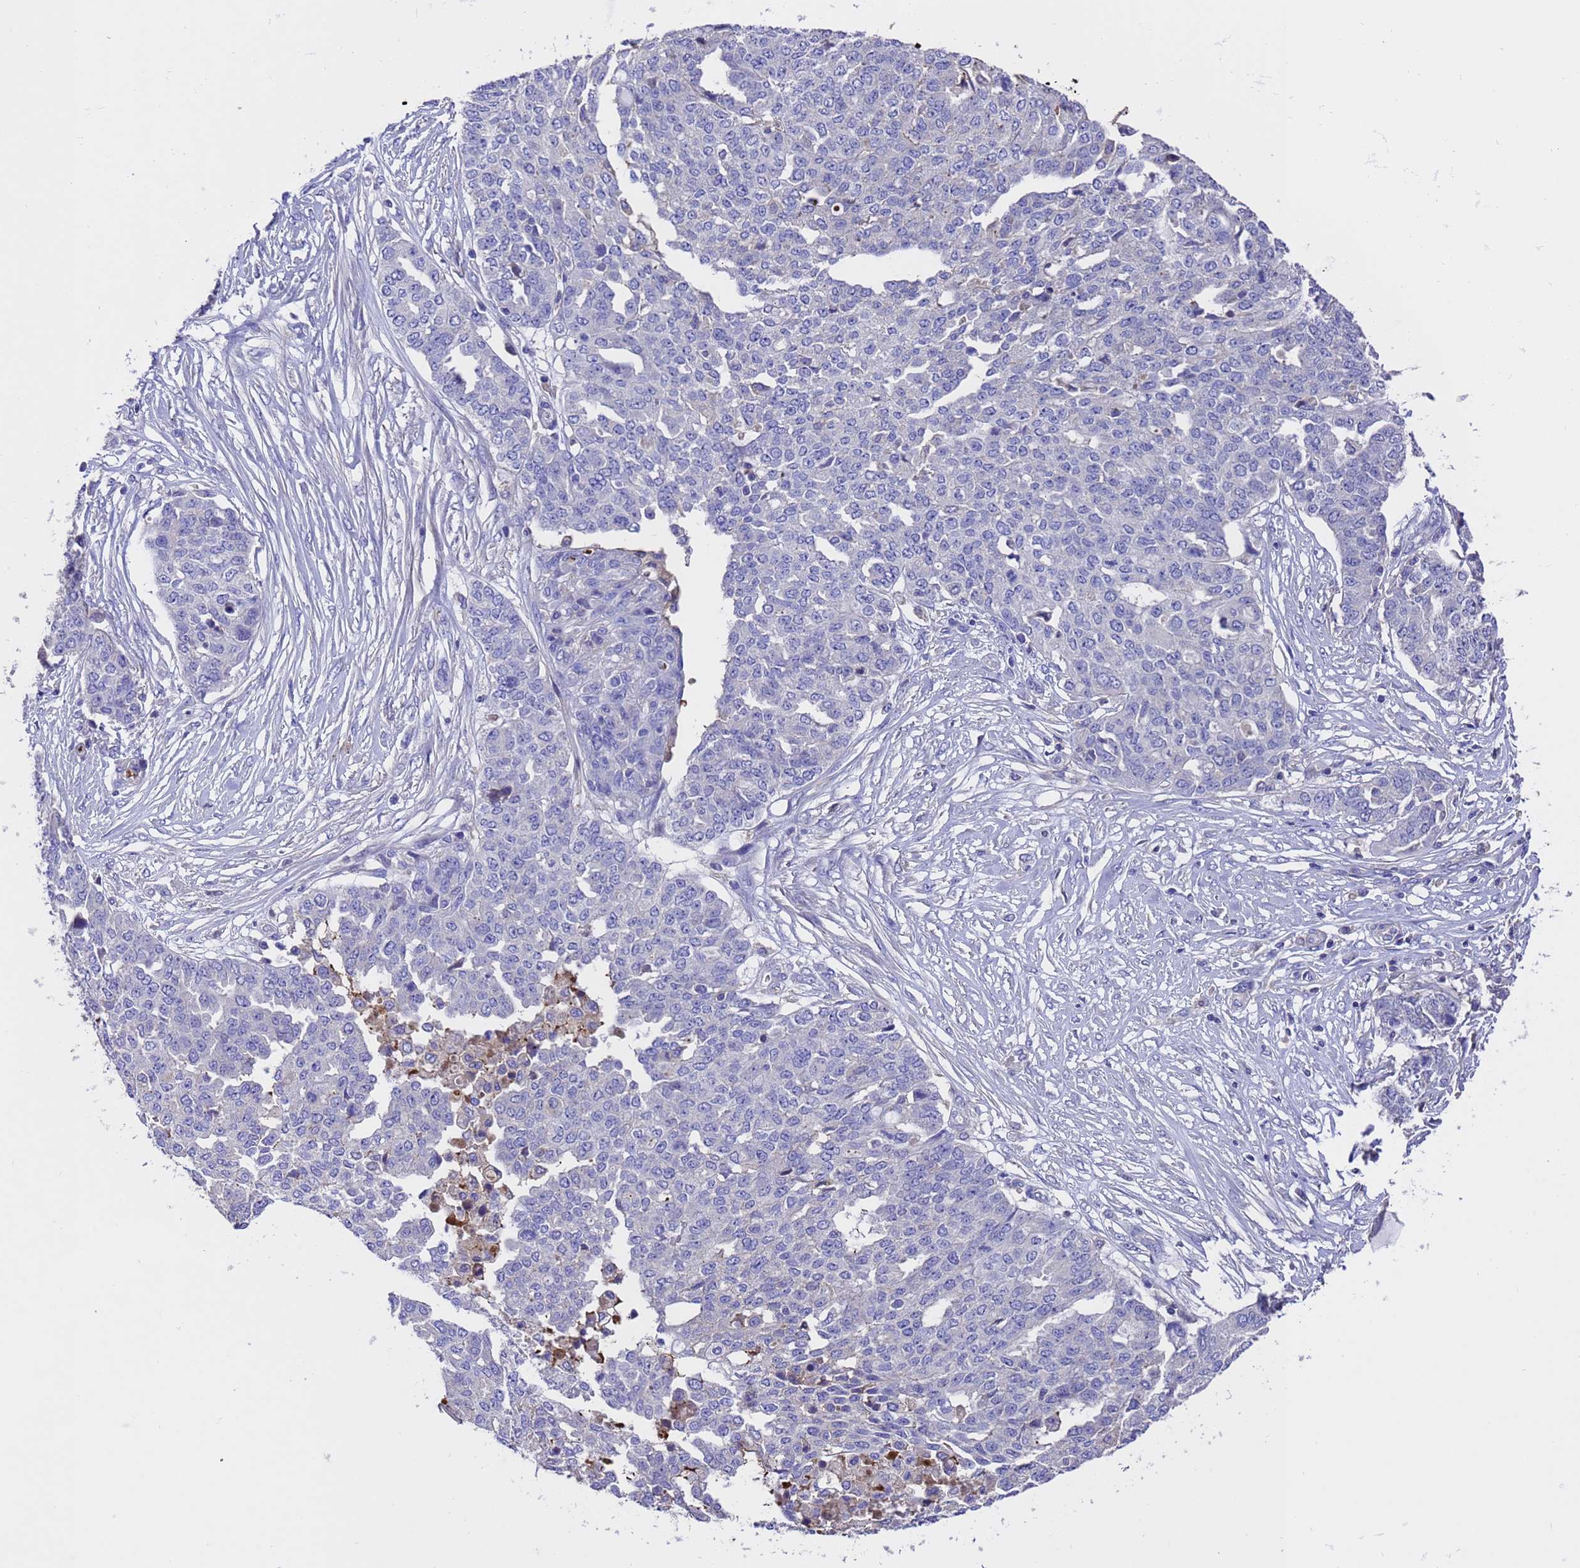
{"staining": {"intensity": "negative", "quantity": "none", "location": "none"}, "tissue": "ovarian cancer", "cell_type": "Tumor cells", "image_type": "cancer", "snomed": [{"axis": "morphology", "description": "Cystadenocarcinoma, serous, NOS"}, {"axis": "topography", "description": "Soft tissue"}, {"axis": "topography", "description": "Ovary"}], "caption": "Immunohistochemistry (IHC) micrograph of serous cystadenocarcinoma (ovarian) stained for a protein (brown), which demonstrates no positivity in tumor cells.", "gene": "ELP6", "patient": {"sex": "female", "age": 57}}